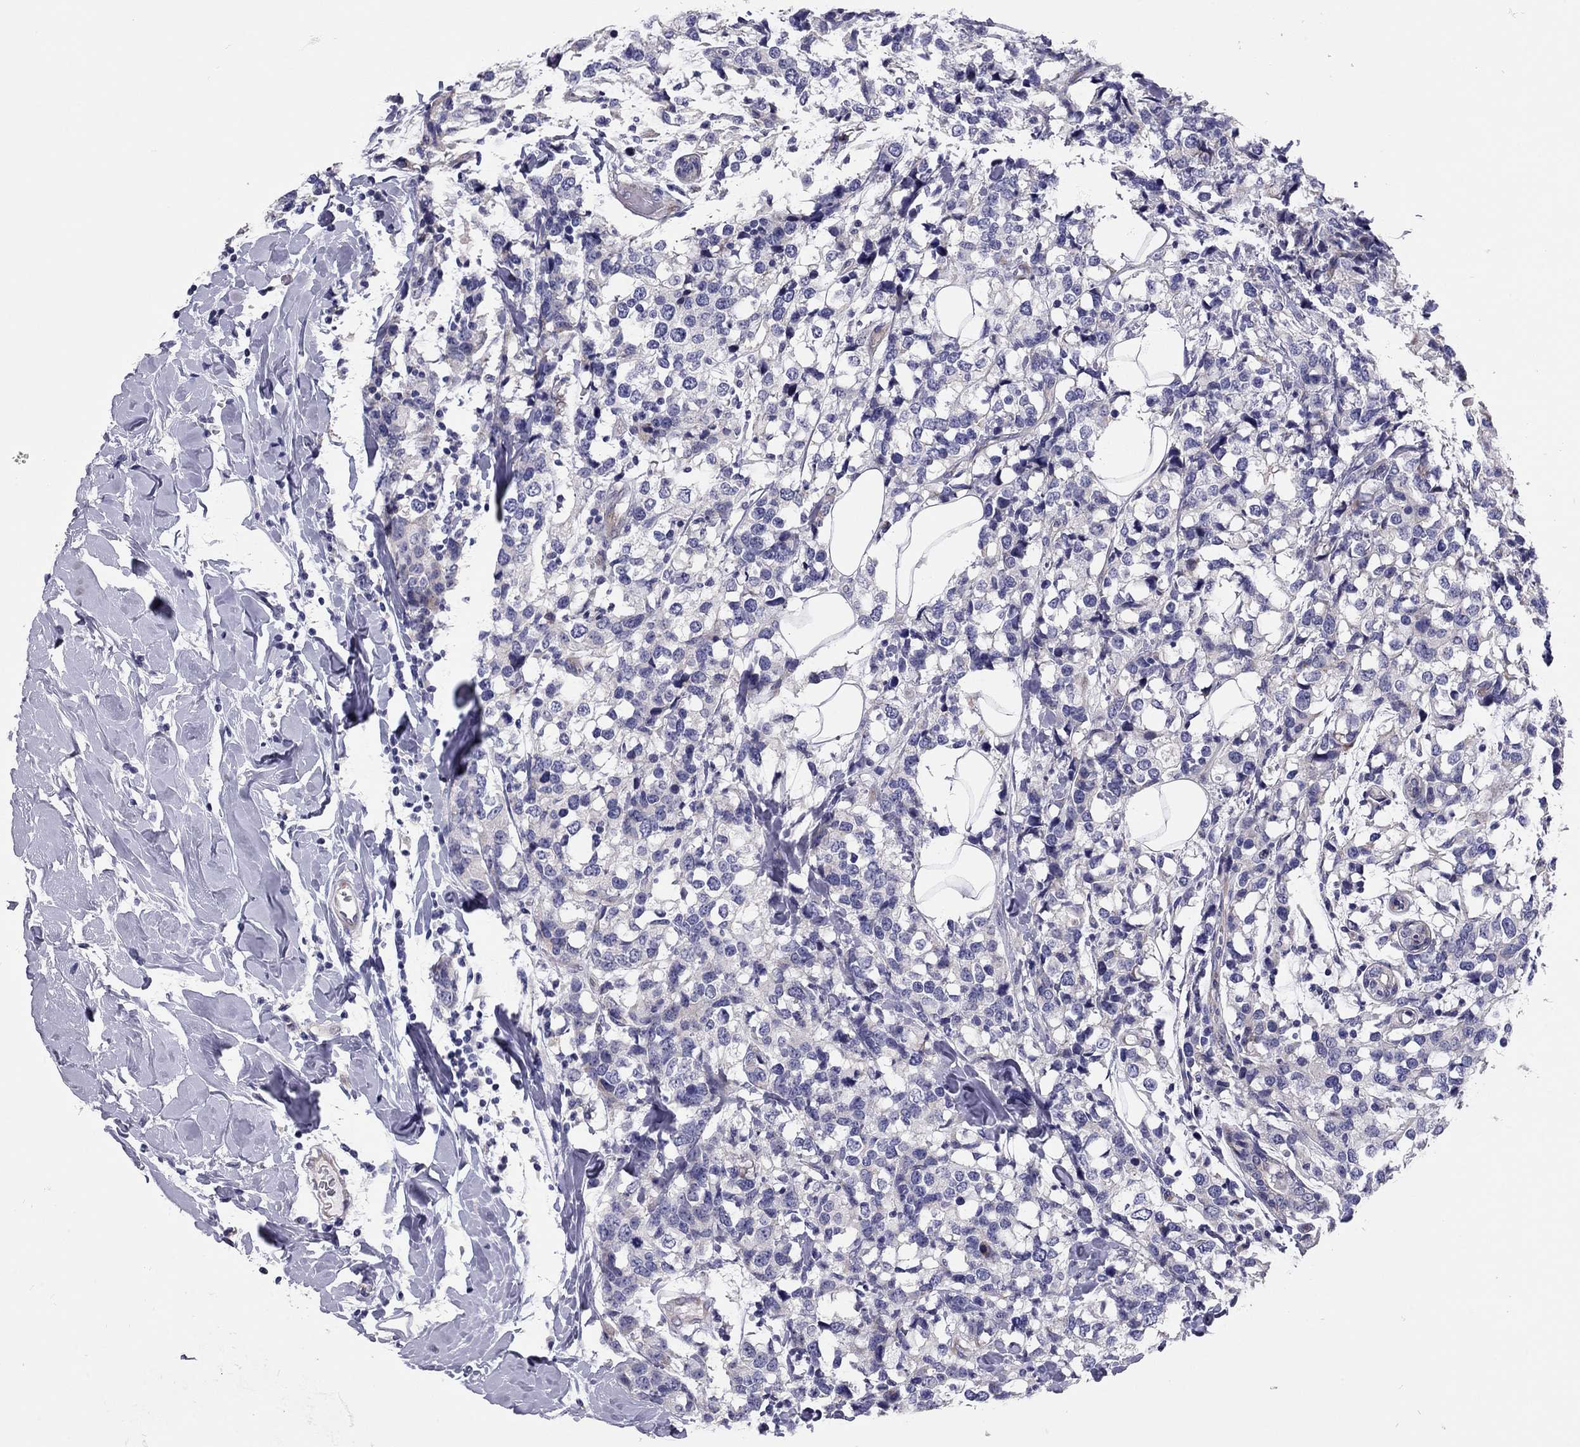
{"staining": {"intensity": "negative", "quantity": "none", "location": "none"}, "tissue": "breast cancer", "cell_type": "Tumor cells", "image_type": "cancer", "snomed": [{"axis": "morphology", "description": "Lobular carcinoma"}, {"axis": "topography", "description": "Breast"}], "caption": "IHC photomicrograph of neoplastic tissue: human breast cancer stained with DAB shows no significant protein positivity in tumor cells. Nuclei are stained in blue.", "gene": "SCARB1", "patient": {"sex": "female", "age": 59}}